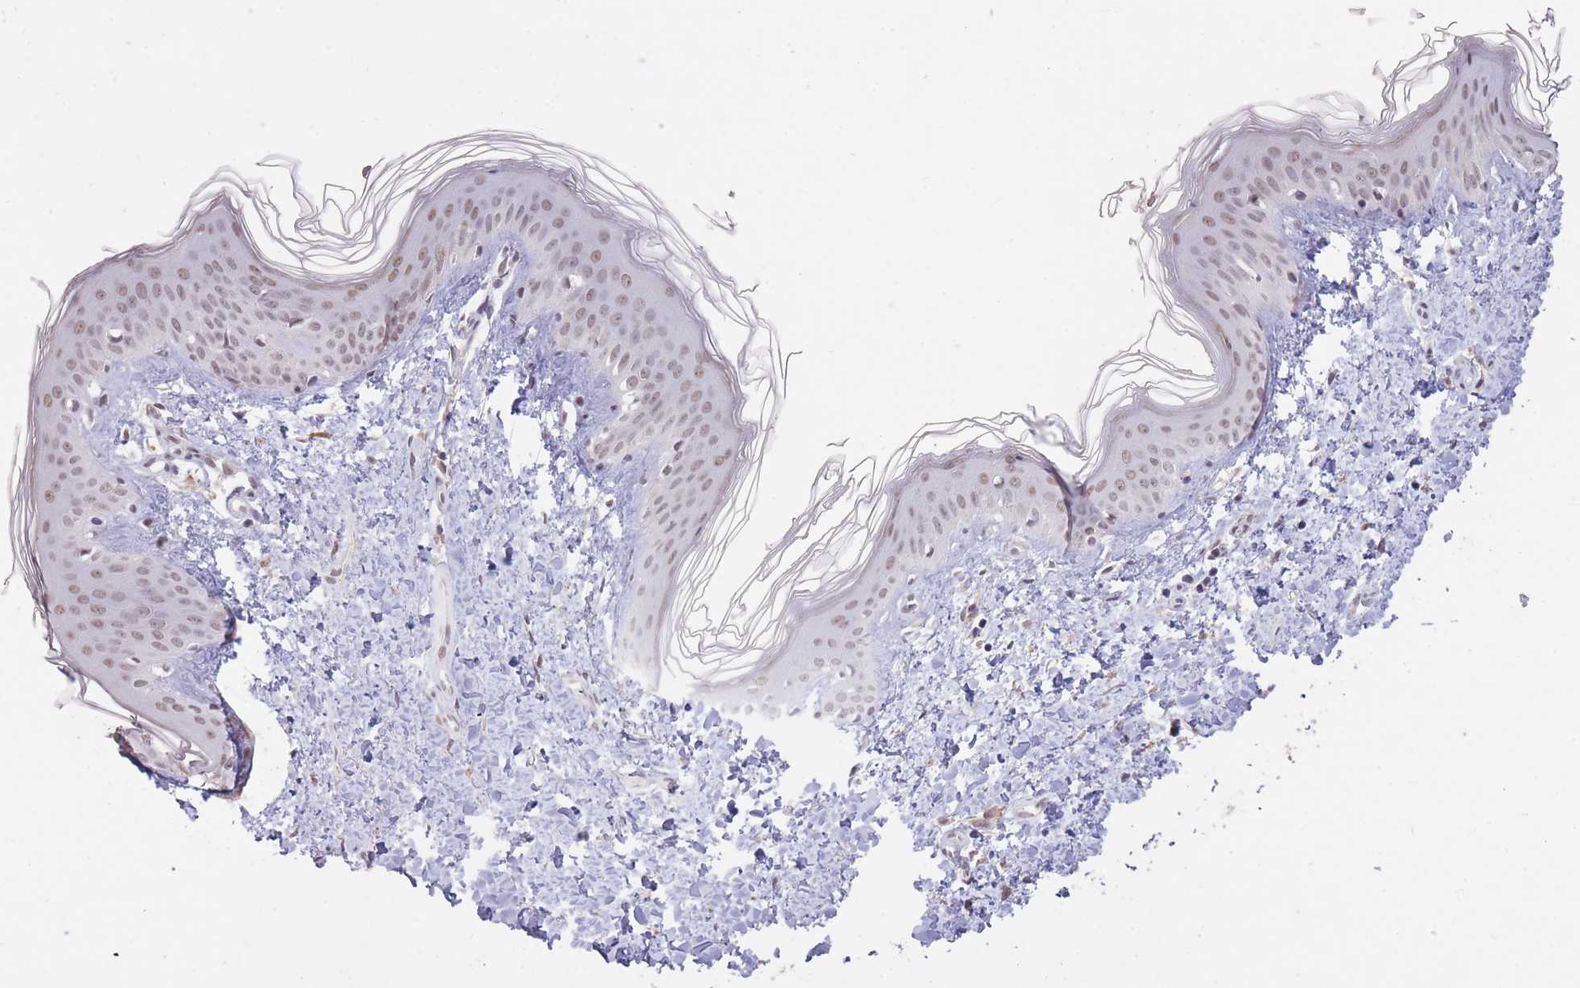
{"staining": {"intensity": "moderate", "quantity": ">75%", "location": "nuclear"}, "tissue": "skin", "cell_type": "Fibroblasts", "image_type": "normal", "snomed": [{"axis": "morphology", "description": "Normal tissue, NOS"}, {"axis": "topography", "description": "Skin"}], "caption": "IHC photomicrograph of normal skin: human skin stained using immunohistochemistry (IHC) displays medium levels of moderate protein expression localized specifically in the nuclear of fibroblasts, appearing as a nuclear brown color.", "gene": "HNRNPUL1", "patient": {"sex": "female", "age": 41}}